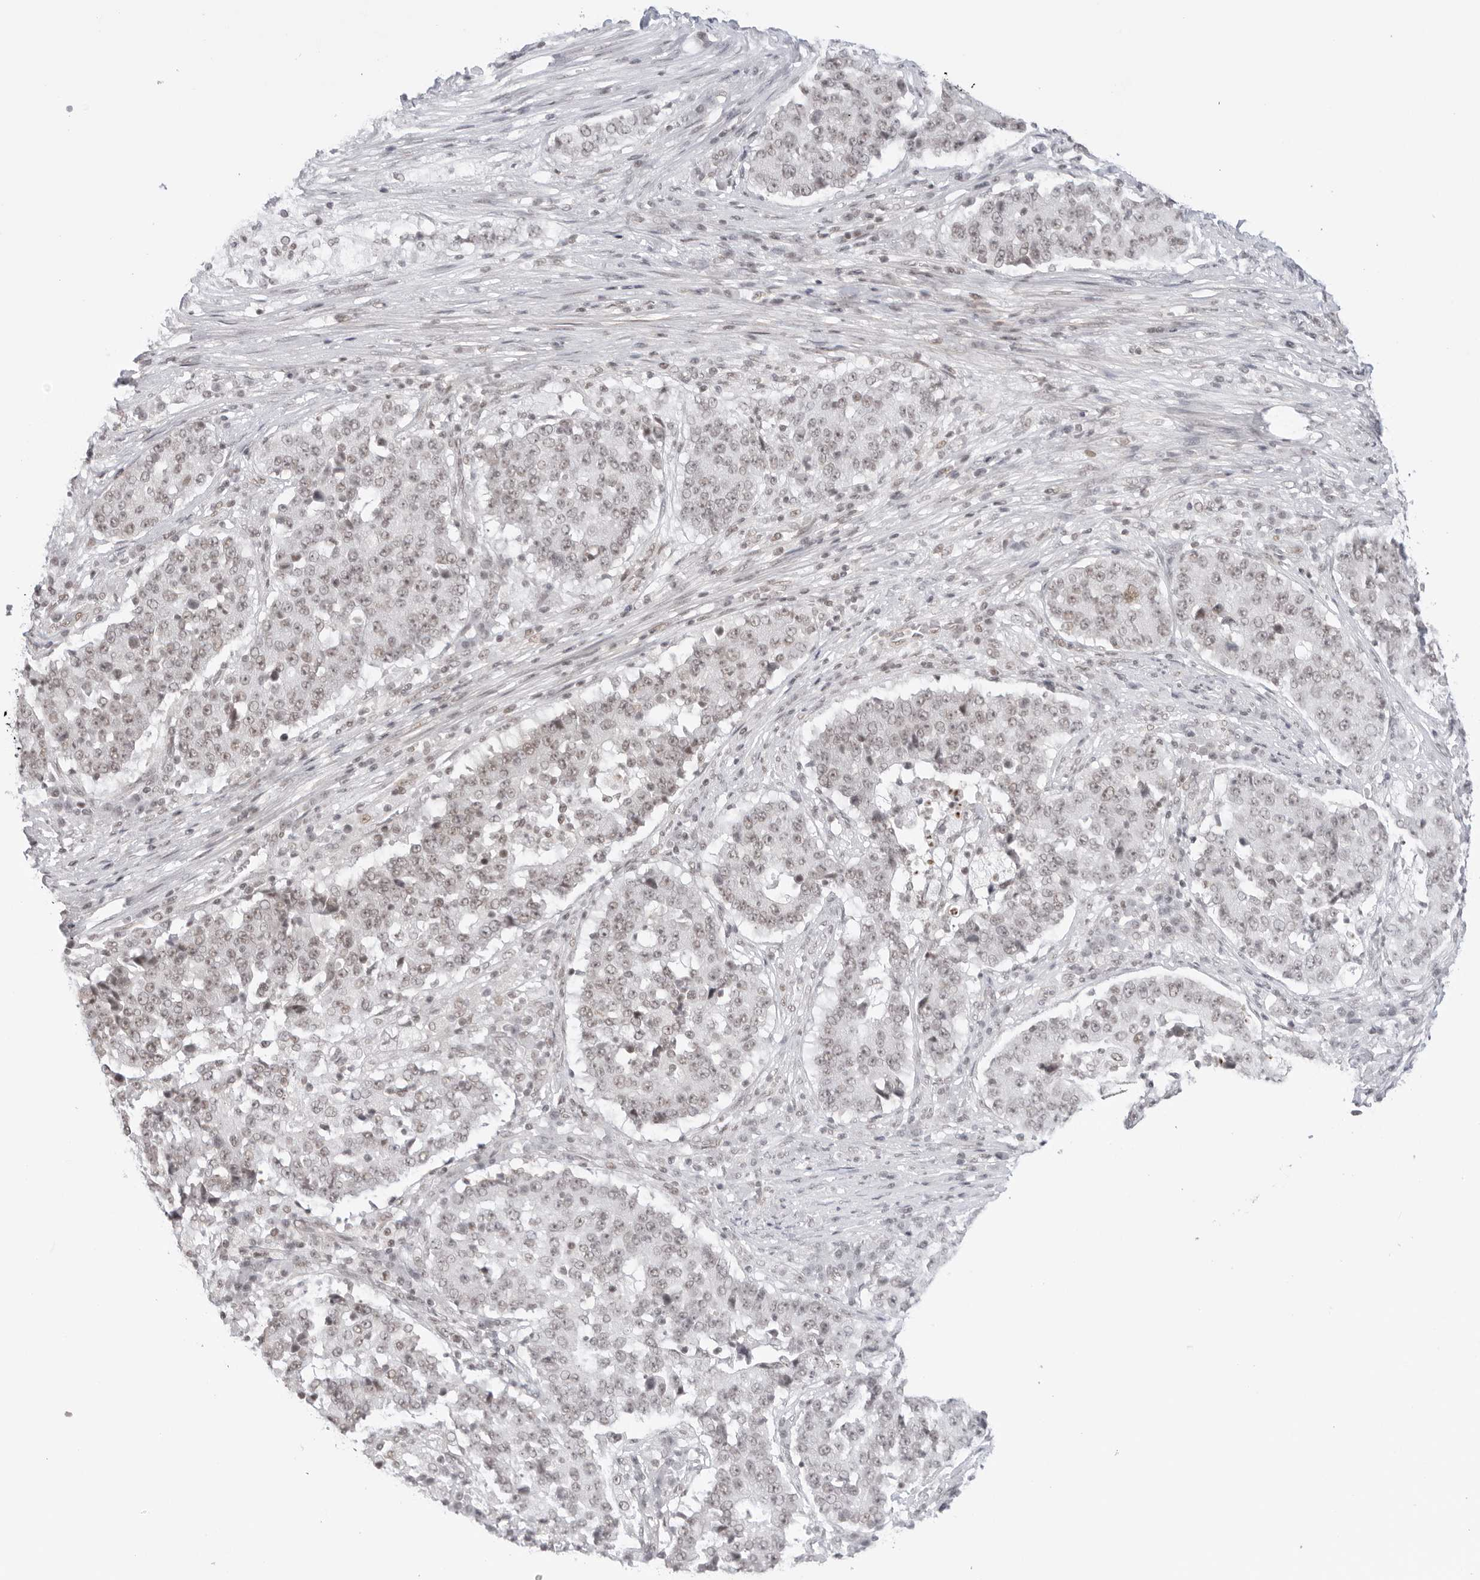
{"staining": {"intensity": "weak", "quantity": "<25%", "location": "nuclear"}, "tissue": "stomach cancer", "cell_type": "Tumor cells", "image_type": "cancer", "snomed": [{"axis": "morphology", "description": "Adenocarcinoma, NOS"}, {"axis": "topography", "description": "Stomach"}], "caption": "Image shows no protein positivity in tumor cells of adenocarcinoma (stomach) tissue. Brightfield microscopy of immunohistochemistry (IHC) stained with DAB (brown) and hematoxylin (blue), captured at high magnification.", "gene": "TCIM", "patient": {"sex": "male", "age": 59}}